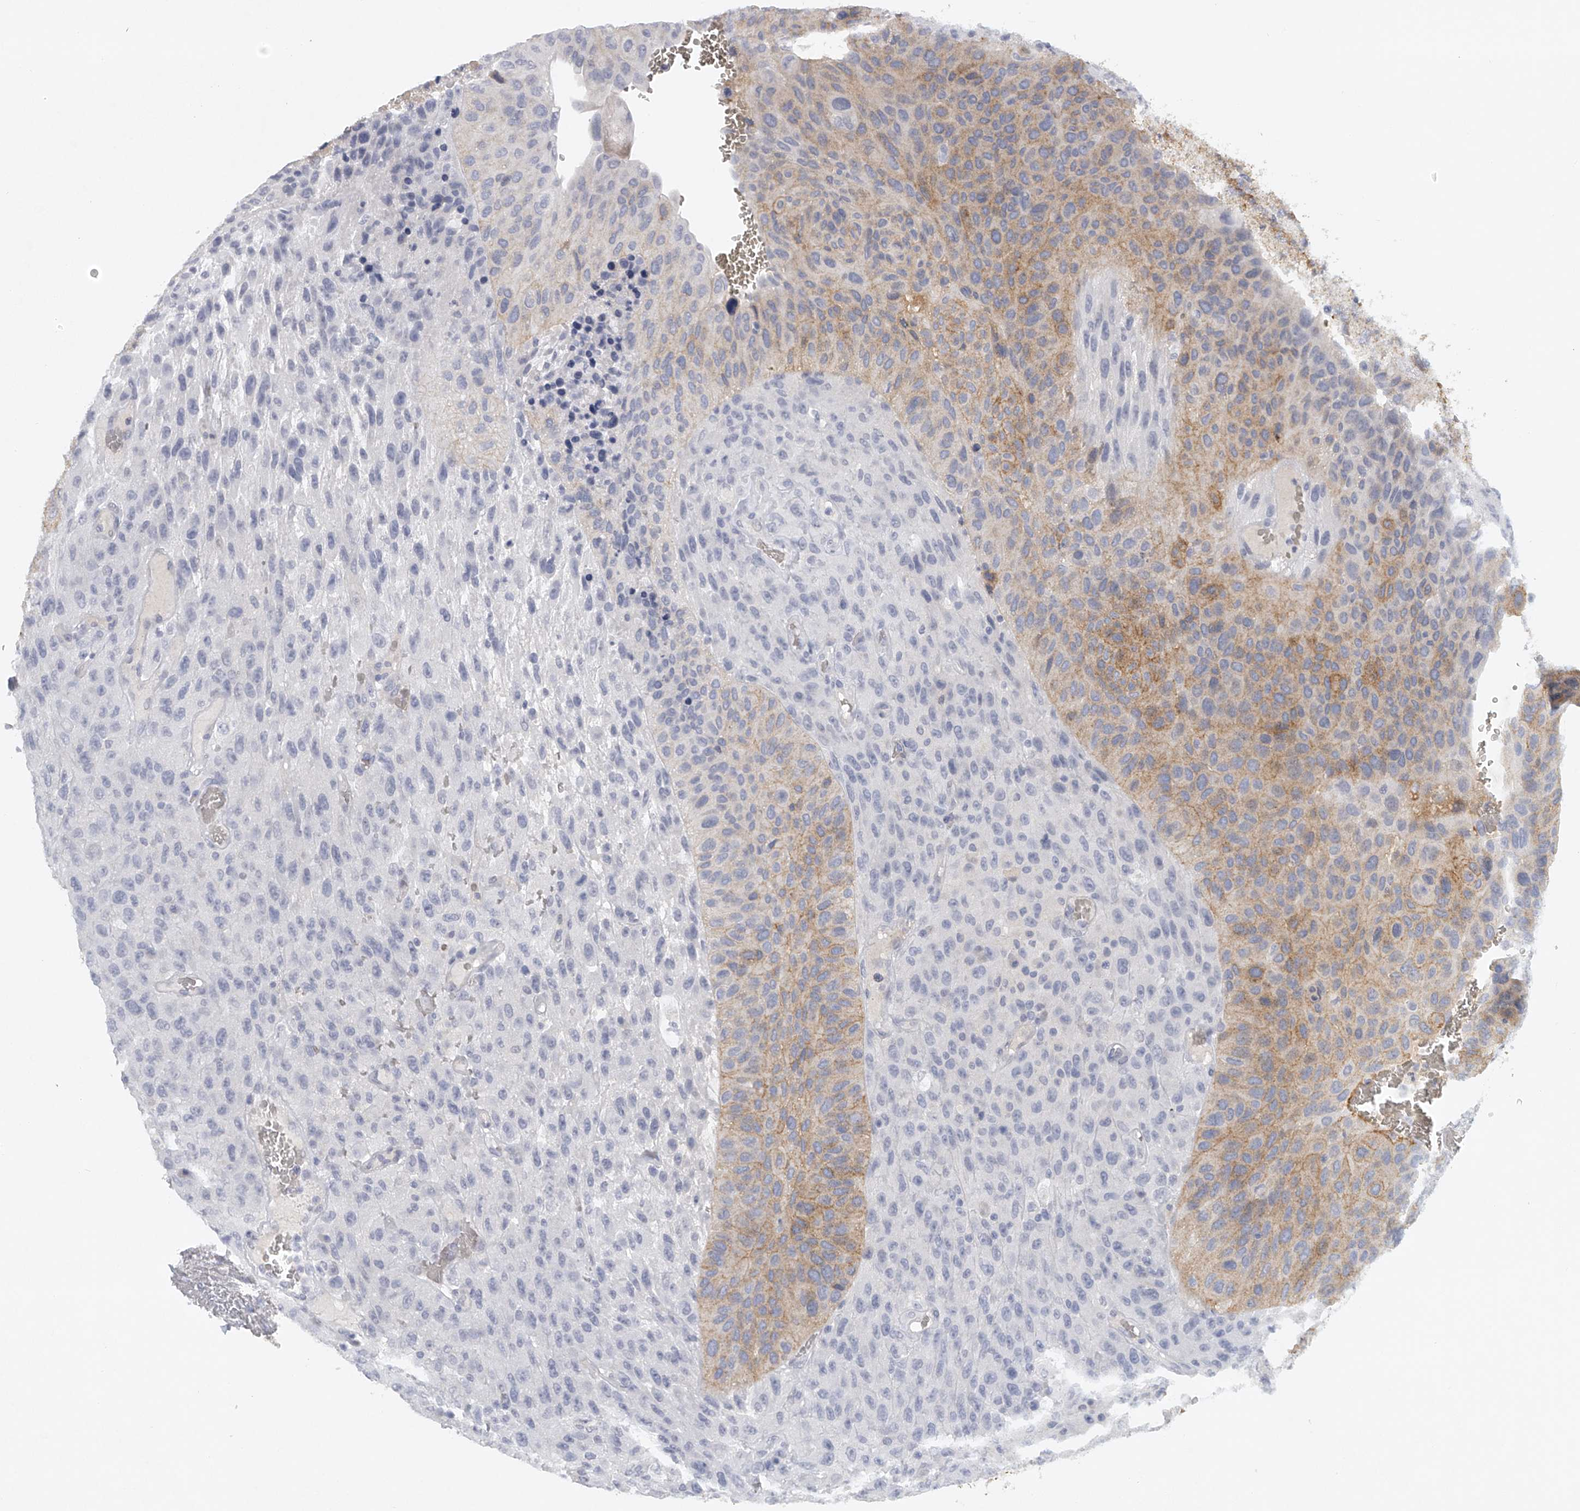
{"staining": {"intensity": "moderate", "quantity": "<25%", "location": "cytoplasmic/membranous"}, "tissue": "urothelial cancer", "cell_type": "Tumor cells", "image_type": "cancer", "snomed": [{"axis": "morphology", "description": "Urothelial carcinoma, High grade"}, {"axis": "topography", "description": "Urinary bladder"}], "caption": "The photomicrograph exhibits a brown stain indicating the presence of a protein in the cytoplasmic/membranous of tumor cells in urothelial cancer.", "gene": "FAT2", "patient": {"sex": "male", "age": 66}}